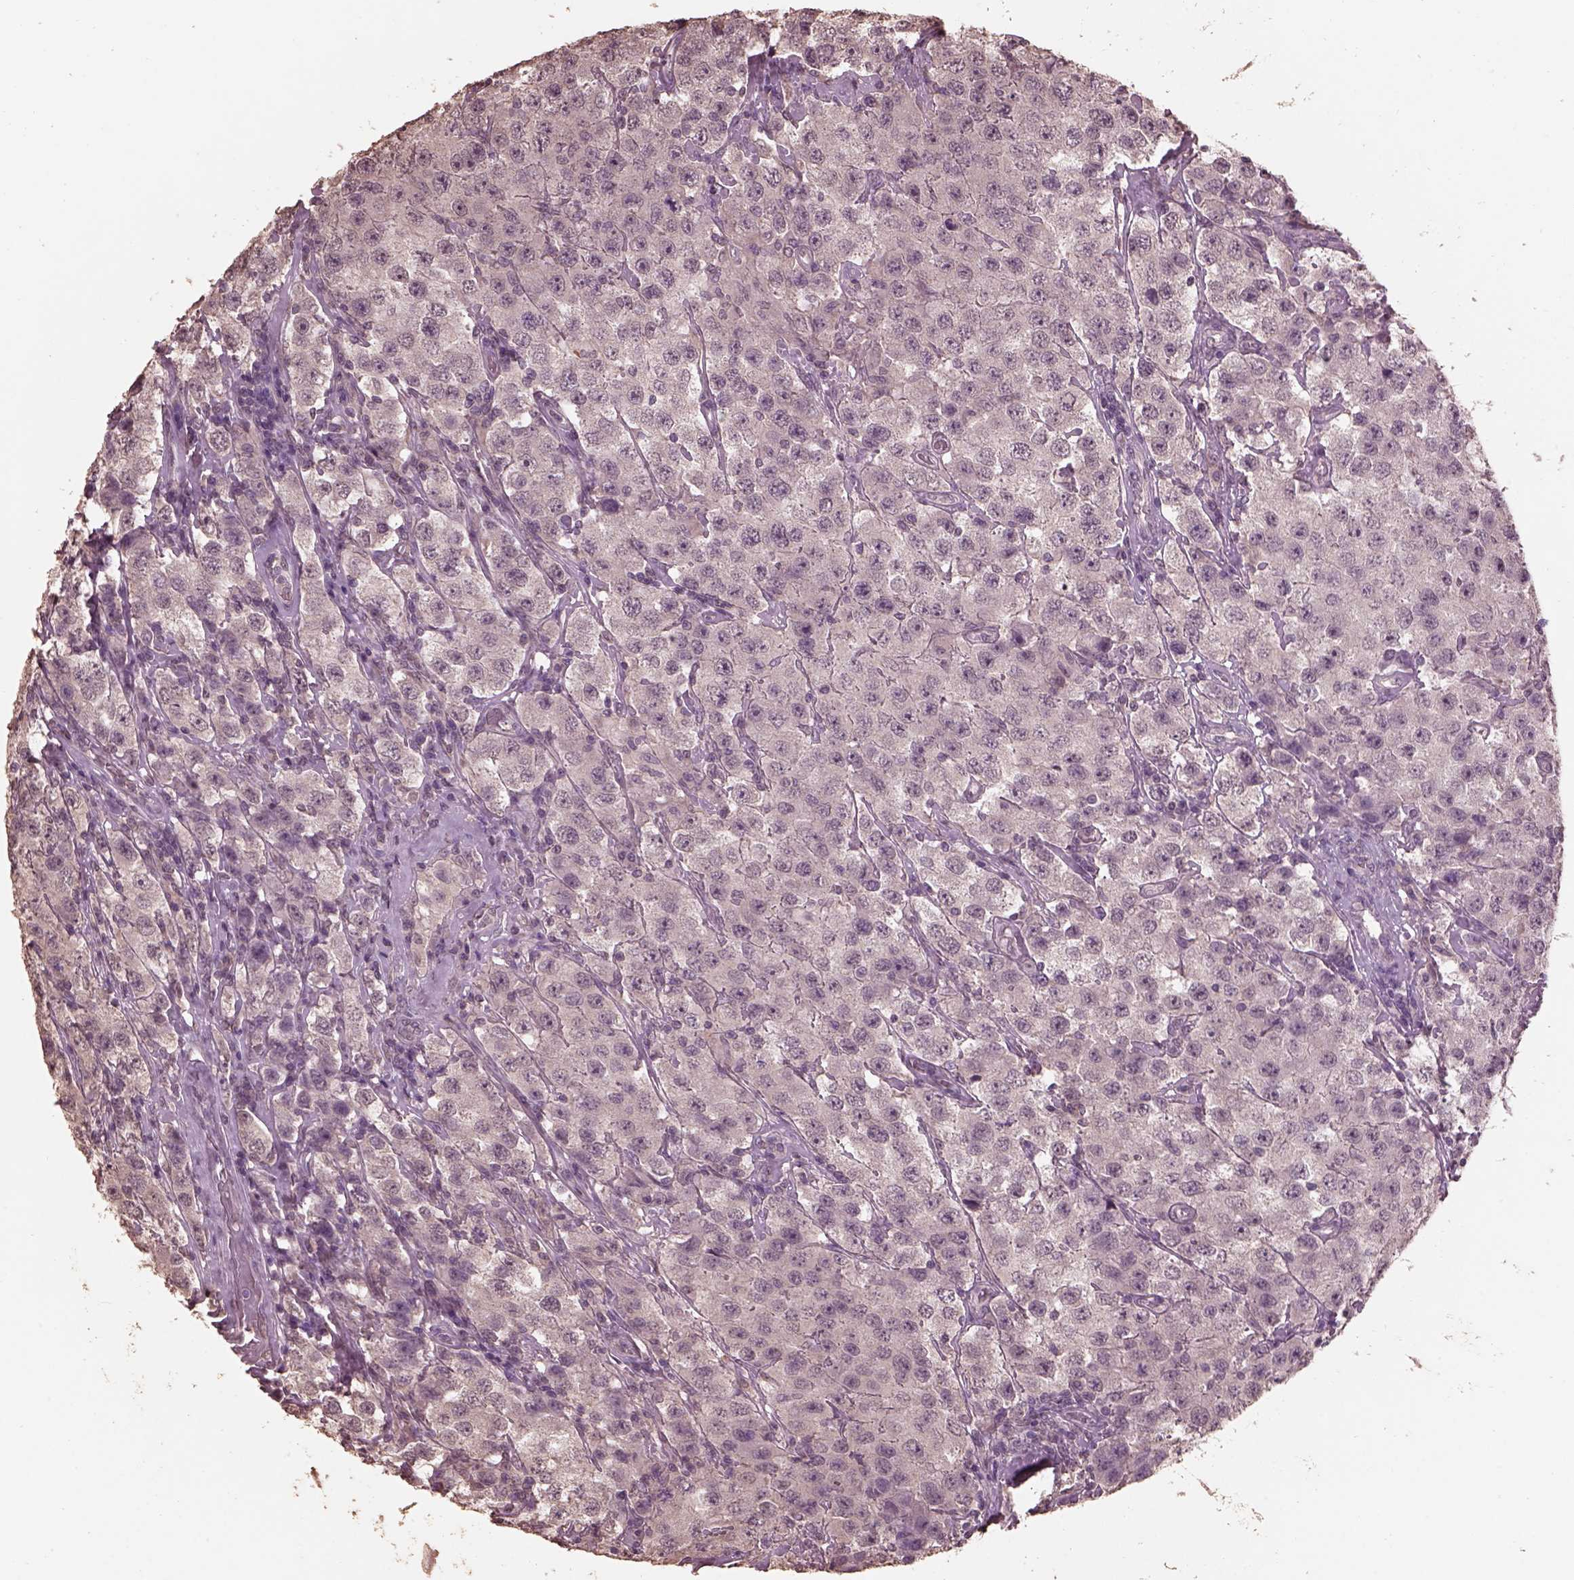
{"staining": {"intensity": "negative", "quantity": "none", "location": "none"}, "tissue": "testis cancer", "cell_type": "Tumor cells", "image_type": "cancer", "snomed": [{"axis": "morphology", "description": "Seminoma, NOS"}, {"axis": "topography", "description": "Testis"}], "caption": "Testis cancer was stained to show a protein in brown. There is no significant expression in tumor cells.", "gene": "CPT1C", "patient": {"sex": "male", "age": 52}}